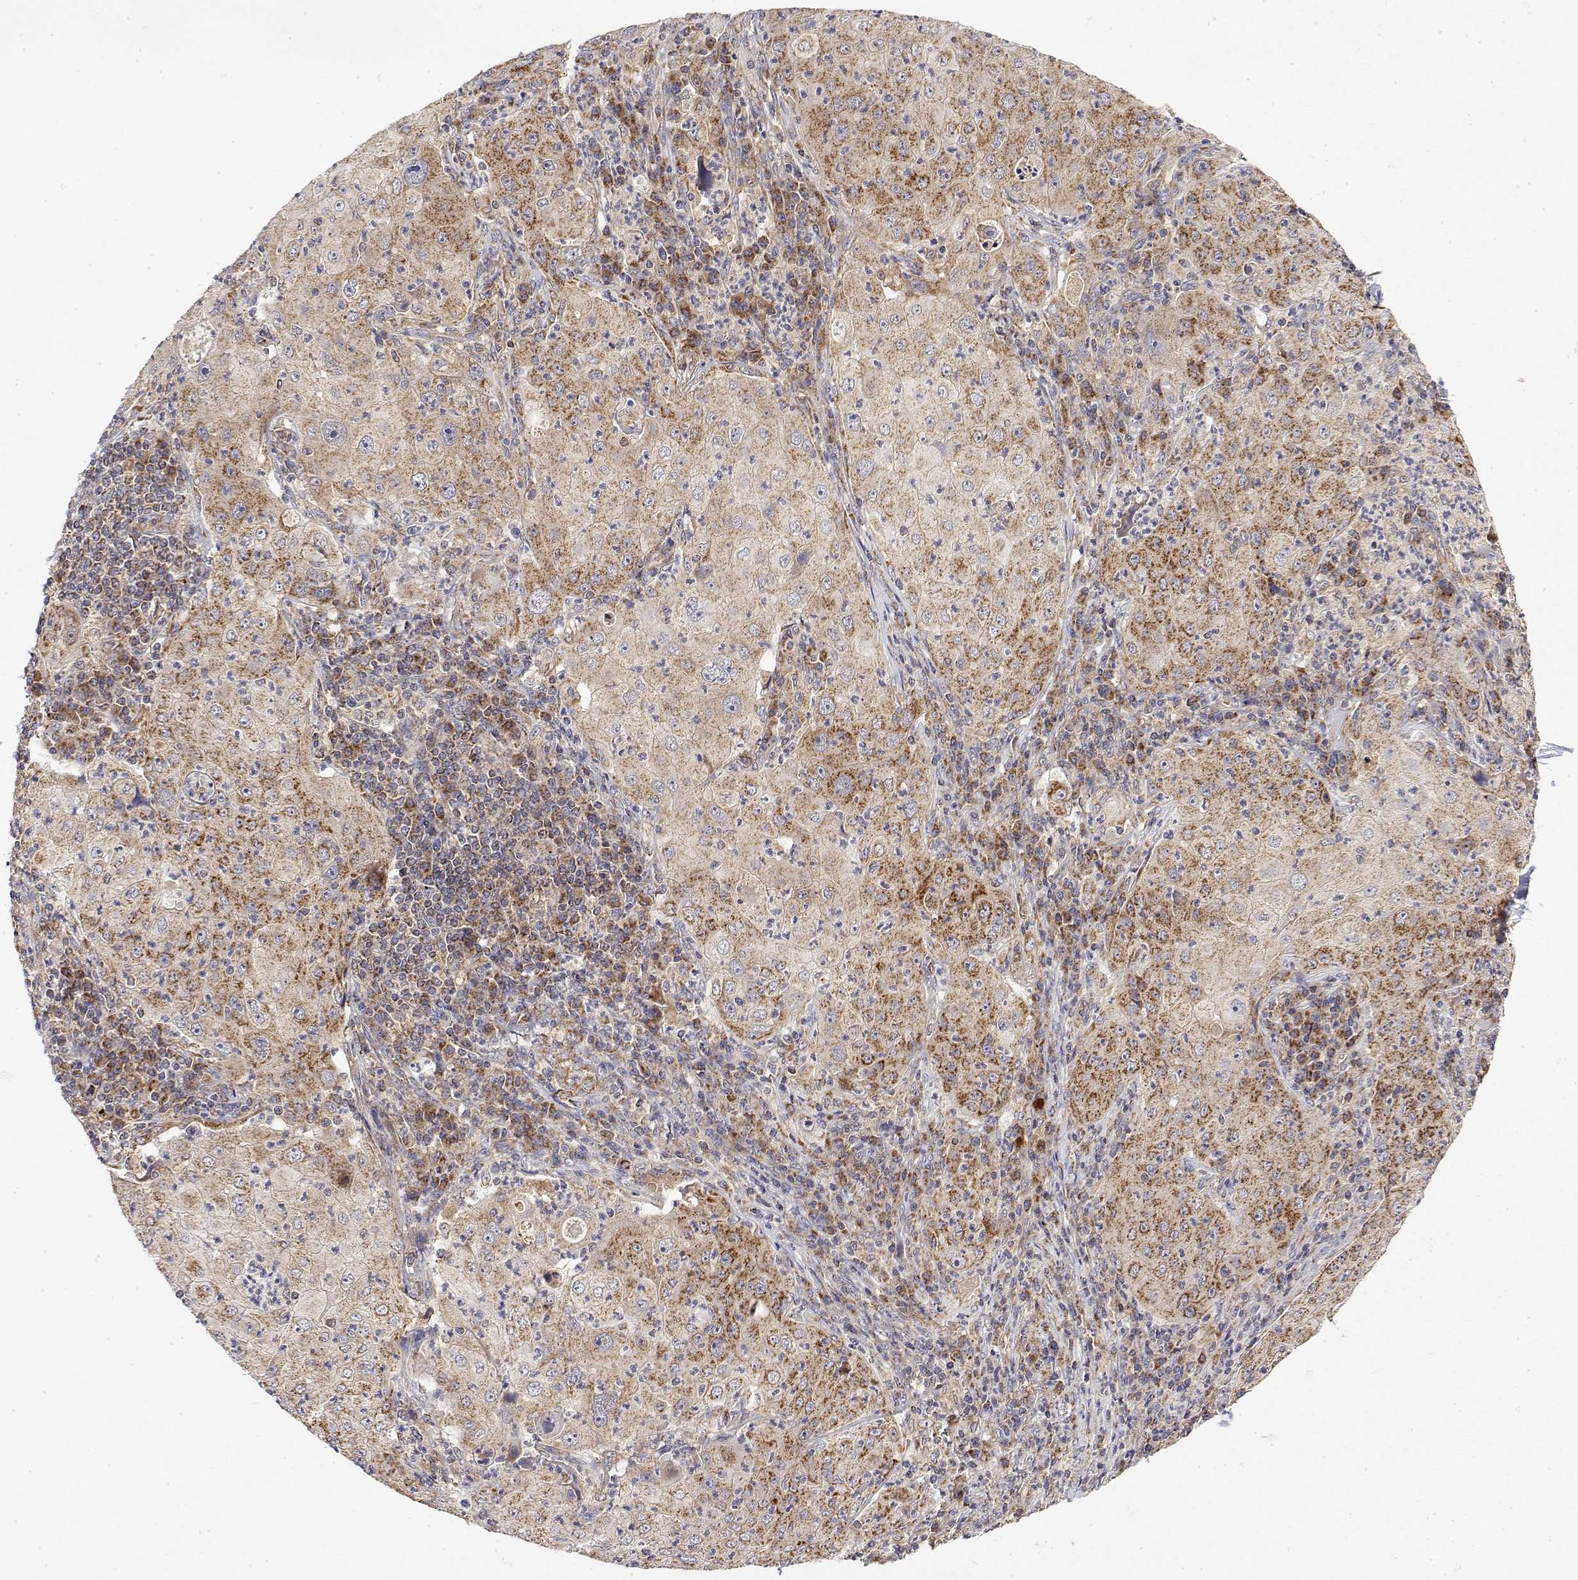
{"staining": {"intensity": "moderate", "quantity": "25%-75%", "location": "cytoplasmic/membranous"}, "tissue": "lung cancer", "cell_type": "Tumor cells", "image_type": "cancer", "snomed": [{"axis": "morphology", "description": "Squamous cell carcinoma, NOS"}, {"axis": "topography", "description": "Lung"}], "caption": "Immunohistochemical staining of human lung cancer reveals medium levels of moderate cytoplasmic/membranous staining in about 25%-75% of tumor cells.", "gene": "GADD45GIP1", "patient": {"sex": "female", "age": 59}}